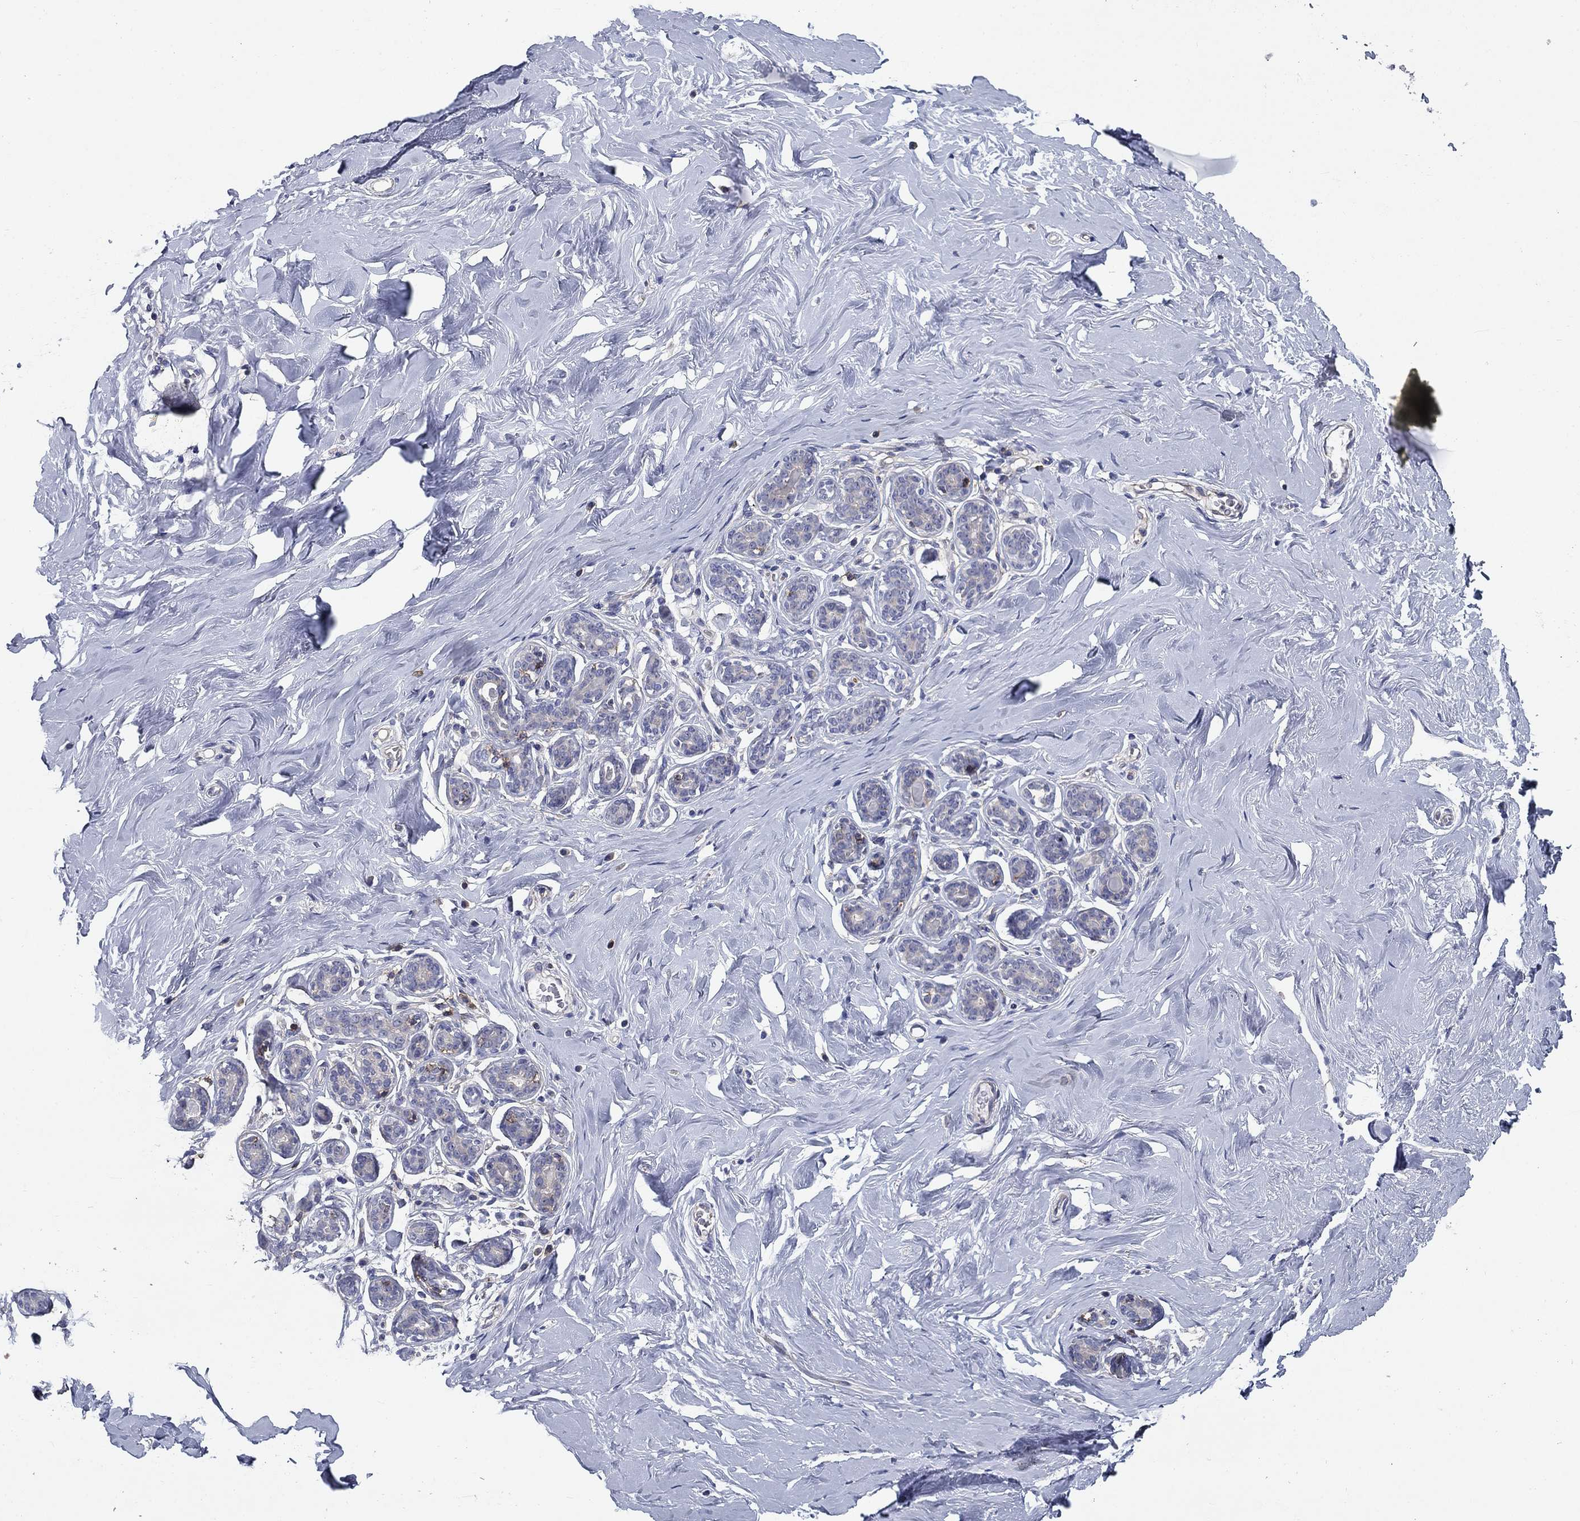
{"staining": {"intensity": "negative", "quantity": "none", "location": "none"}, "tissue": "breast", "cell_type": "Glandular cells", "image_type": "normal", "snomed": [{"axis": "morphology", "description": "Normal tissue, NOS"}, {"axis": "topography", "description": "Skin"}, {"axis": "topography", "description": "Breast"}], "caption": "Immunohistochemistry photomicrograph of unremarkable breast stained for a protein (brown), which shows no expression in glandular cells.", "gene": "SIT1", "patient": {"sex": "female", "age": 43}}